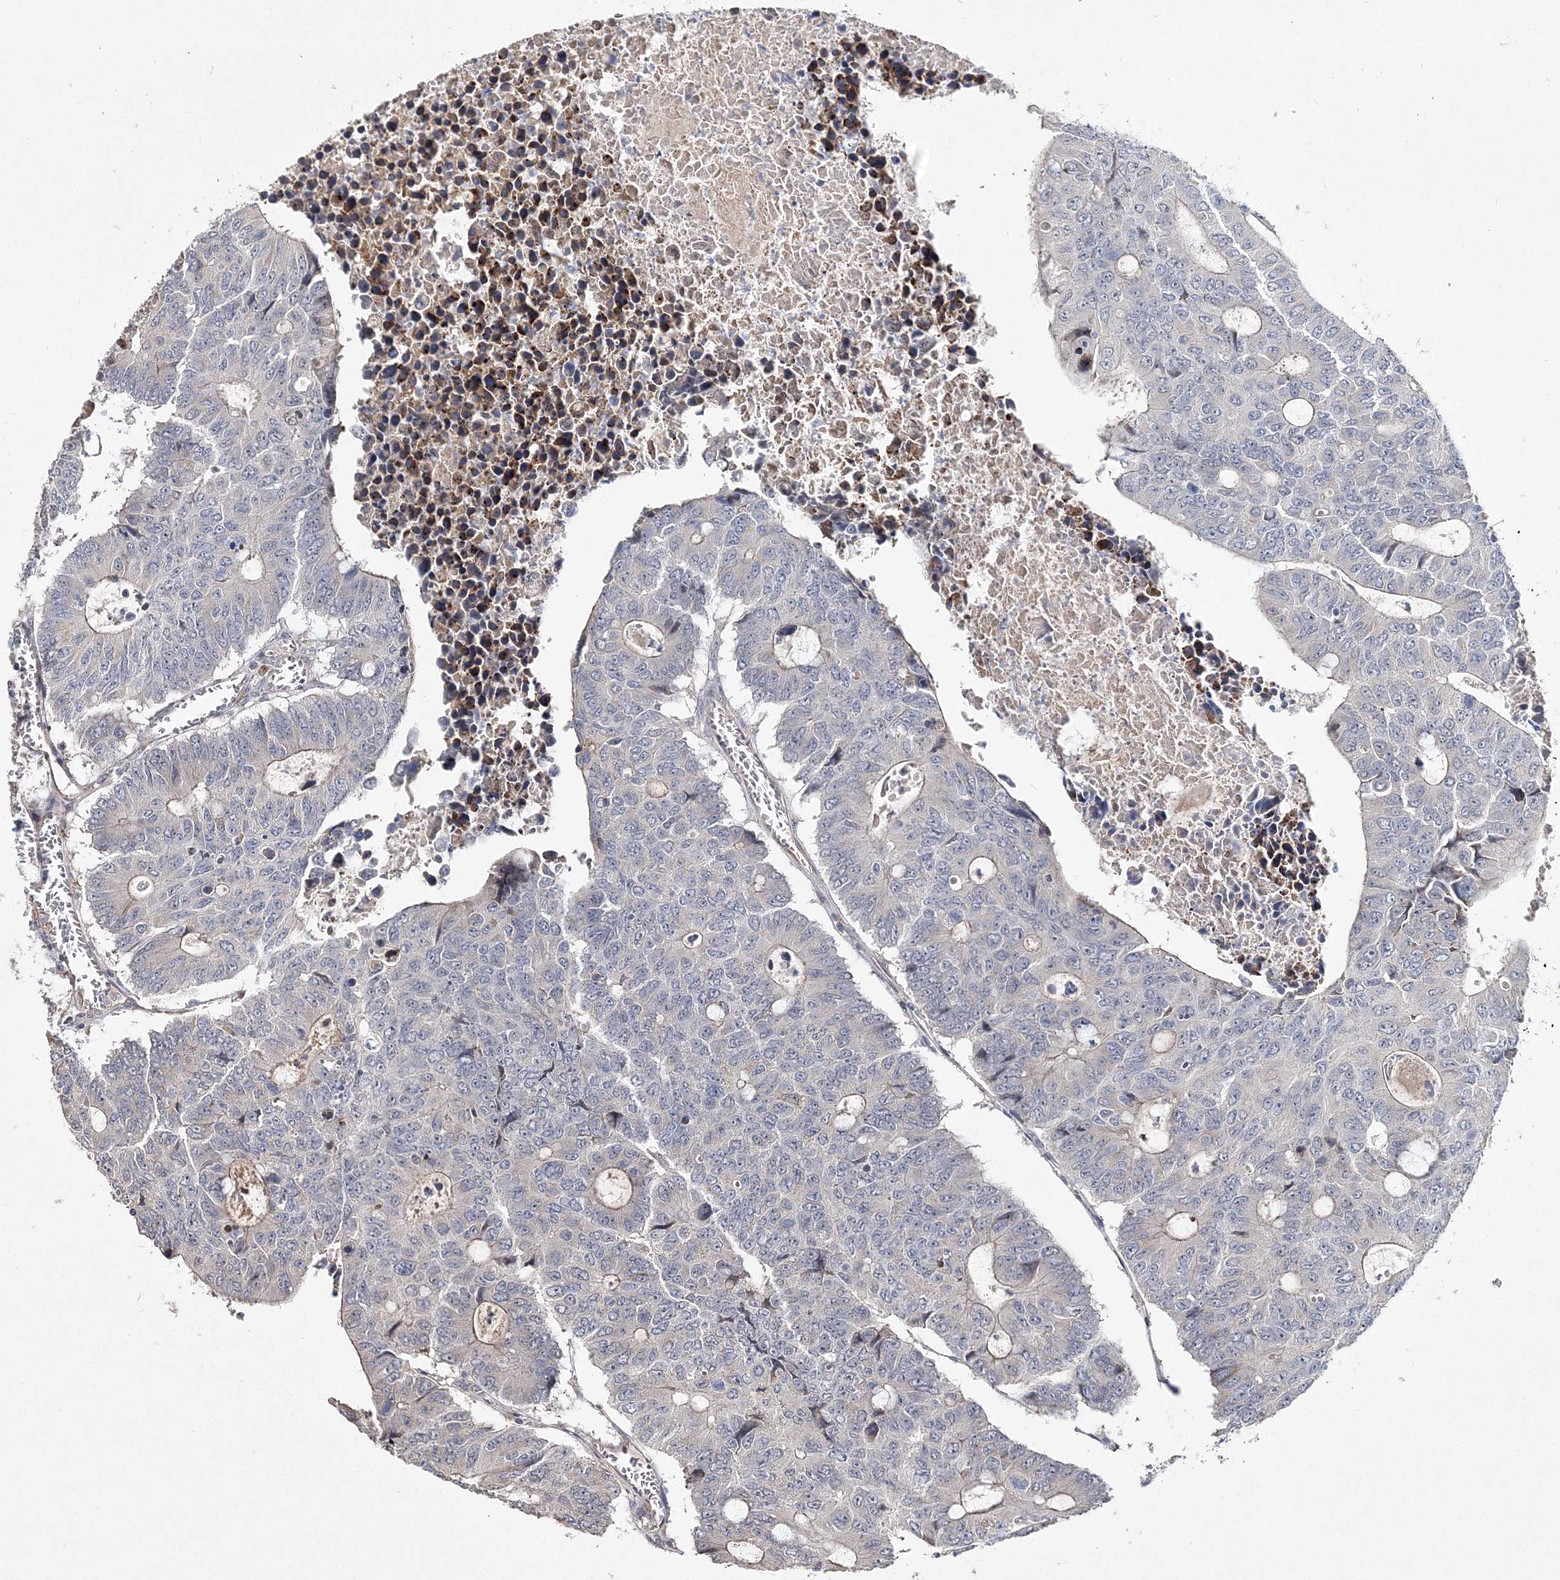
{"staining": {"intensity": "negative", "quantity": "none", "location": "none"}, "tissue": "colorectal cancer", "cell_type": "Tumor cells", "image_type": "cancer", "snomed": [{"axis": "morphology", "description": "Adenocarcinoma, NOS"}, {"axis": "topography", "description": "Colon"}], "caption": "This is a photomicrograph of IHC staining of colorectal cancer (adenocarcinoma), which shows no positivity in tumor cells.", "gene": "GJB5", "patient": {"sex": "male", "age": 87}}